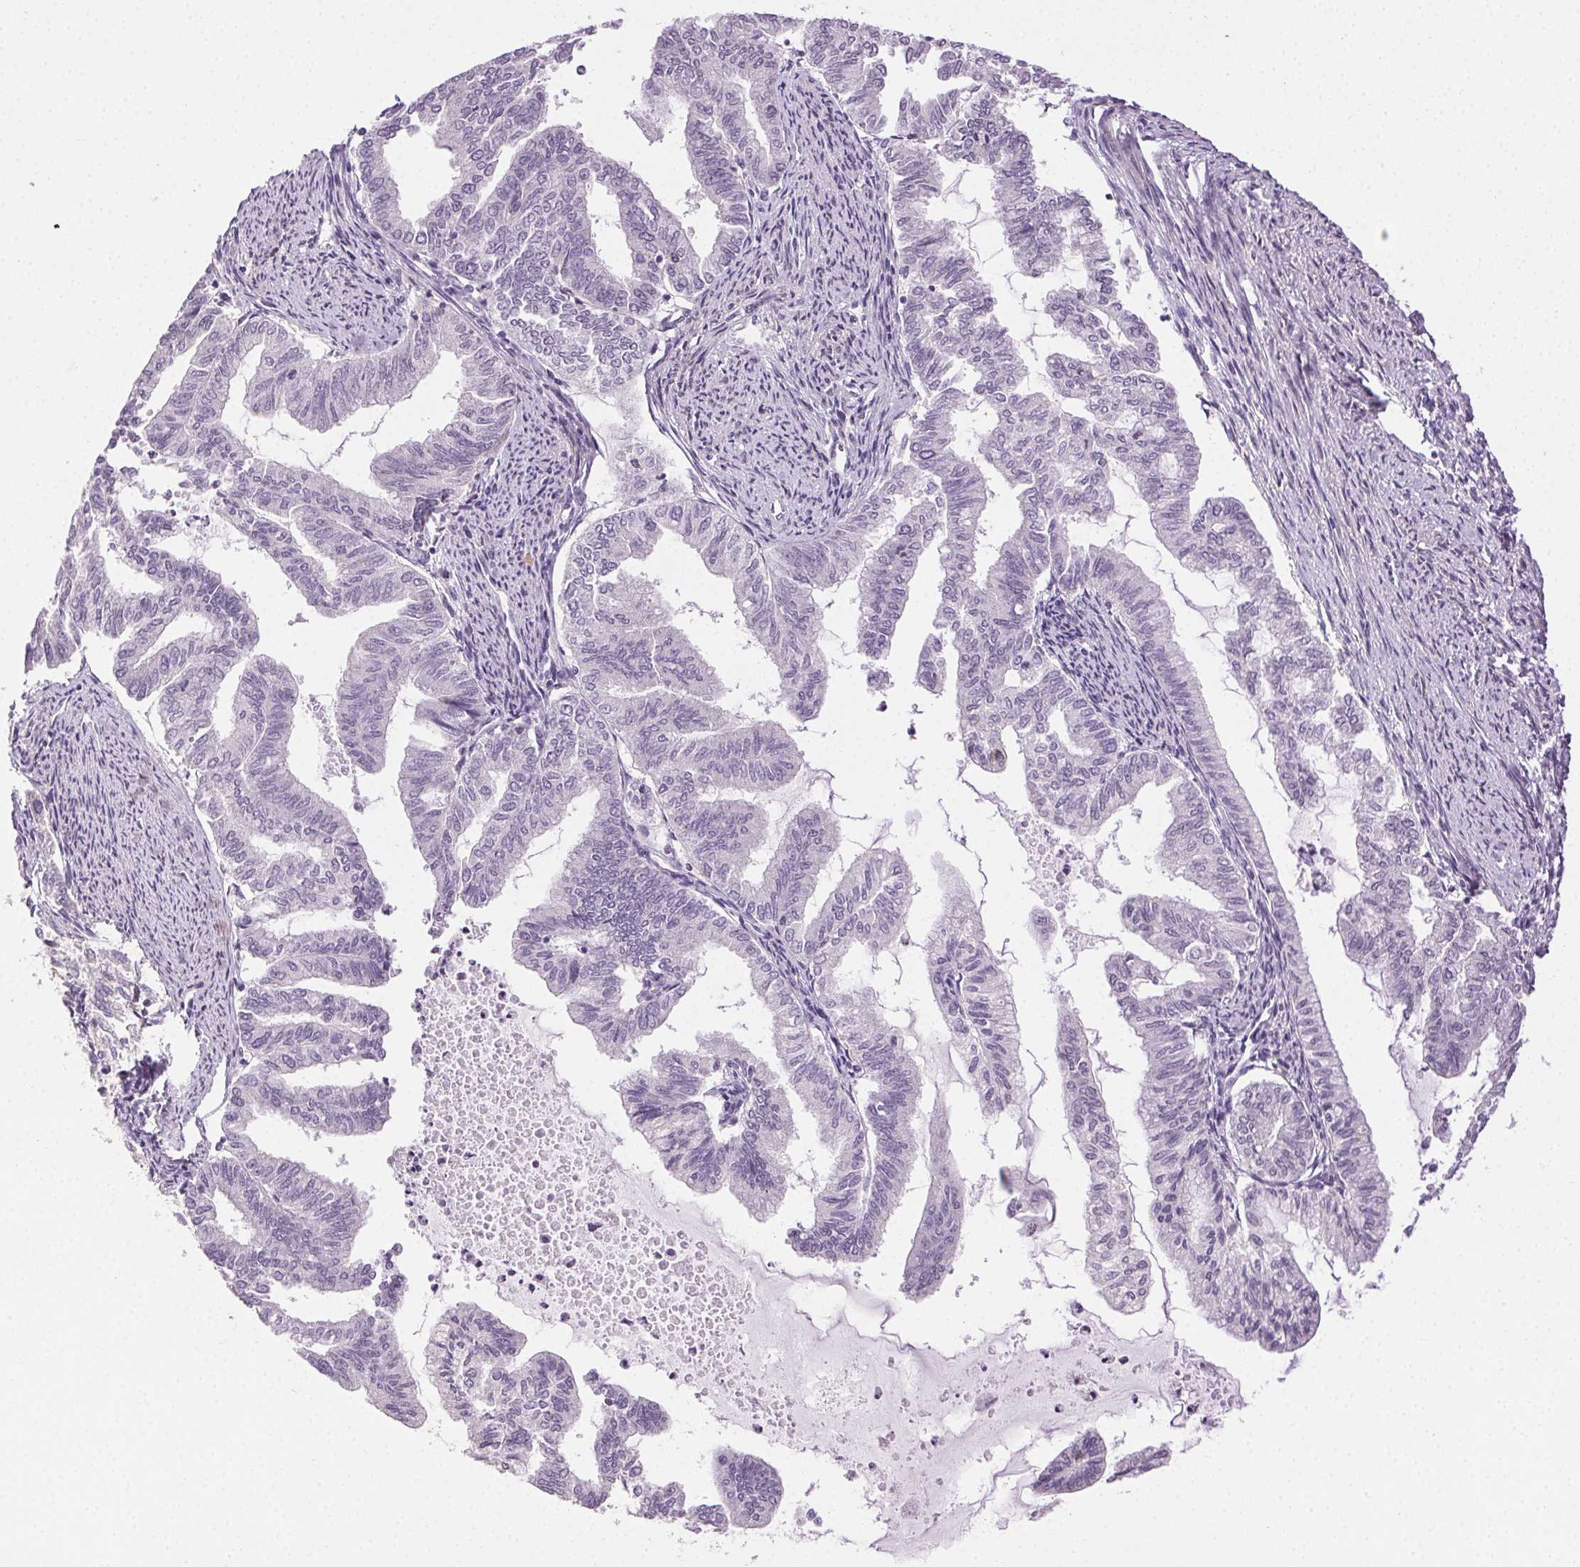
{"staining": {"intensity": "negative", "quantity": "none", "location": "none"}, "tissue": "endometrial cancer", "cell_type": "Tumor cells", "image_type": "cancer", "snomed": [{"axis": "morphology", "description": "Adenocarcinoma, NOS"}, {"axis": "topography", "description": "Endometrium"}], "caption": "Tumor cells are negative for brown protein staining in endometrial cancer.", "gene": "AKAP5", "patient": {"sex": "female", "age": 79}}